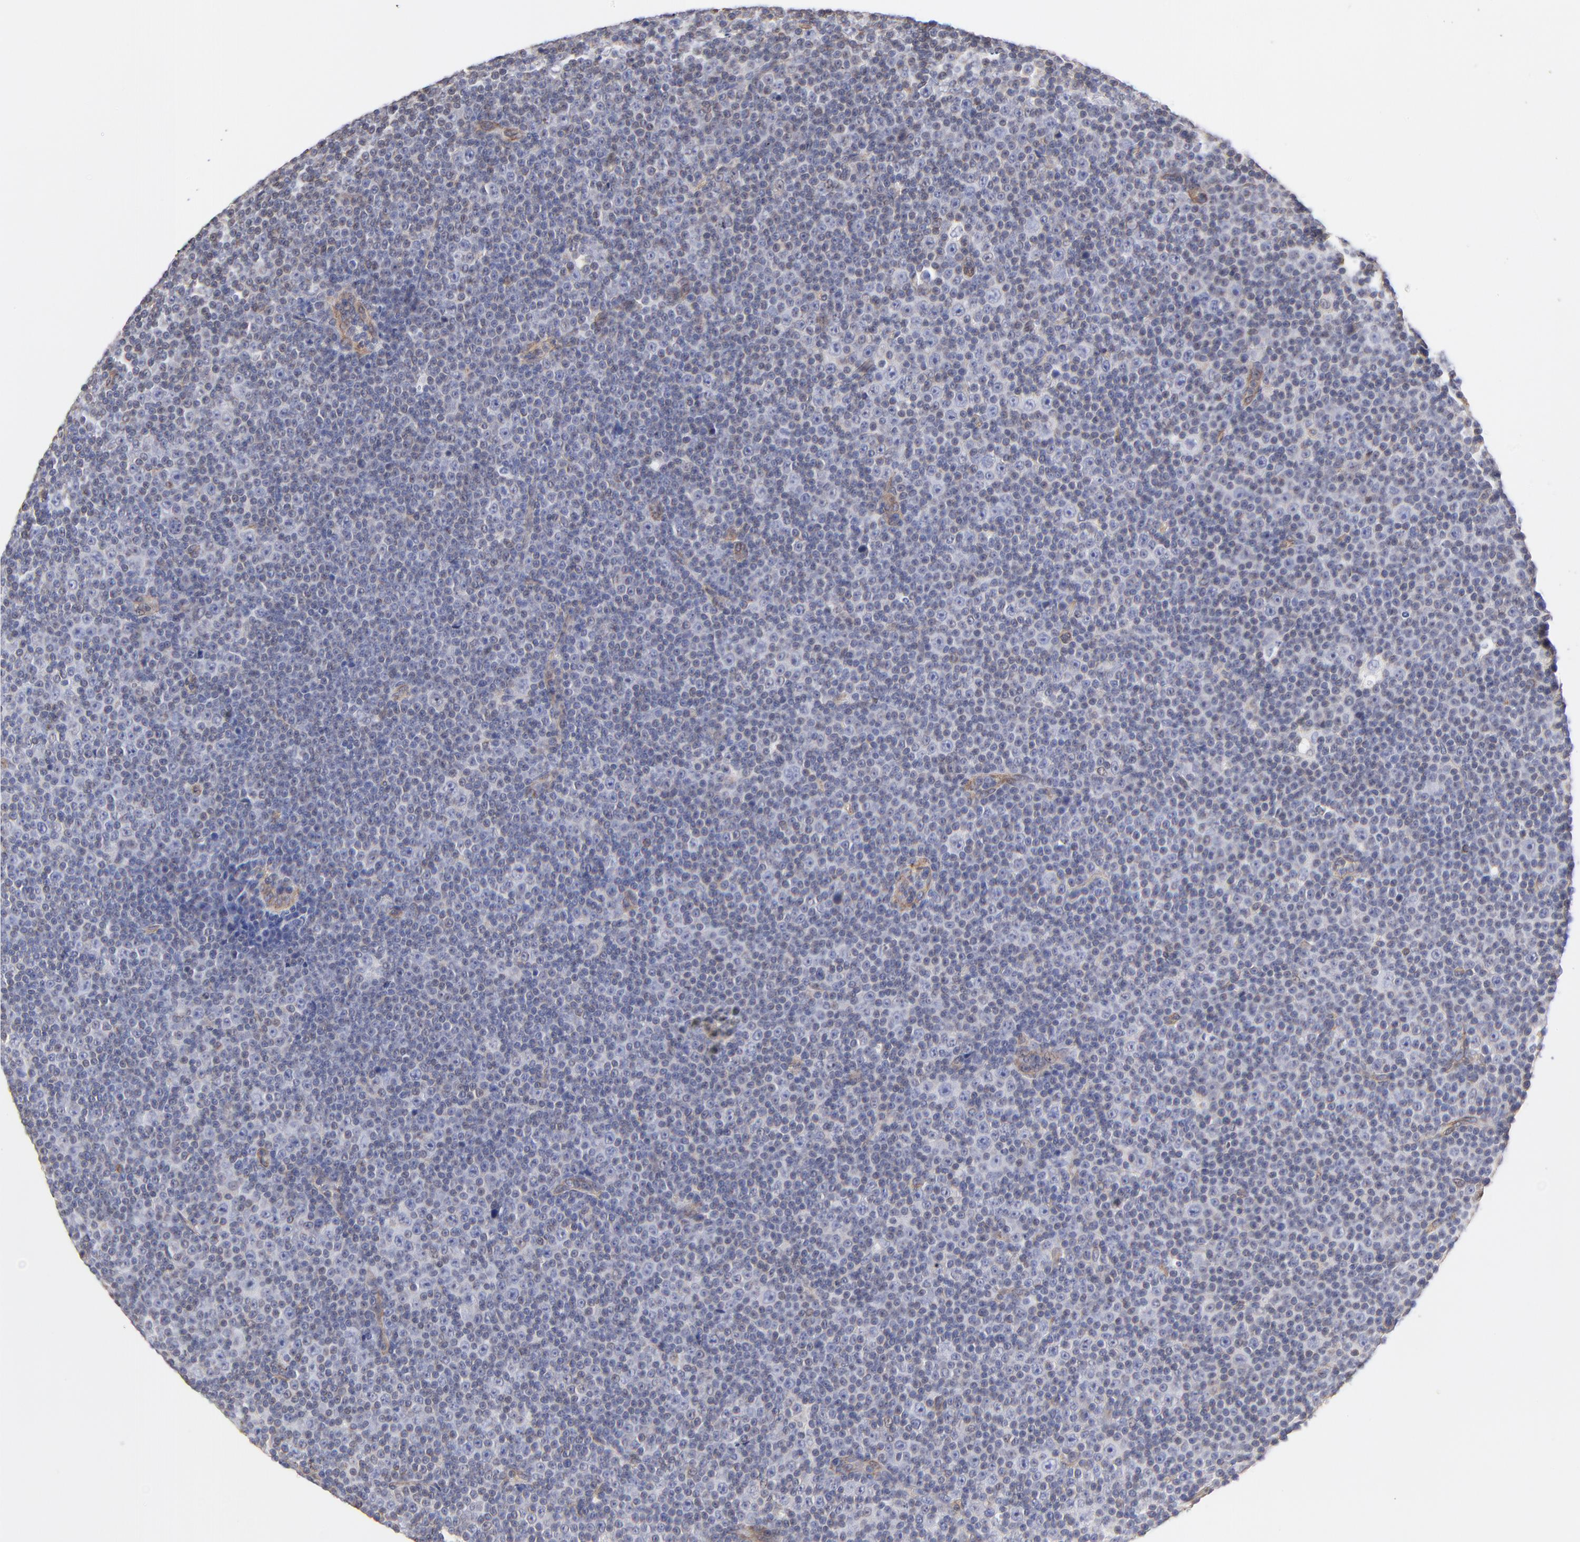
{"staining": {"intensity": "negative", "quantity": "none", "location": "none"}, "tissue": "lymphoma", "cell_type": "Tumor cells", "image_type": "cancer", "snomed": [{"axis": "morphology", "description": "Malignant lymphoma, non-Hodgkin's type, Low grade"}, {"axis": "topography", "description": "Lymph node"}], "caption": "Immunohistochemical staining of low-grade malignant lymphoma, non-Hodgkin's type shows no significant staining in tumor cells.", "gene": "LRCH2", "patient": {"sex": "female", "age": 67}}